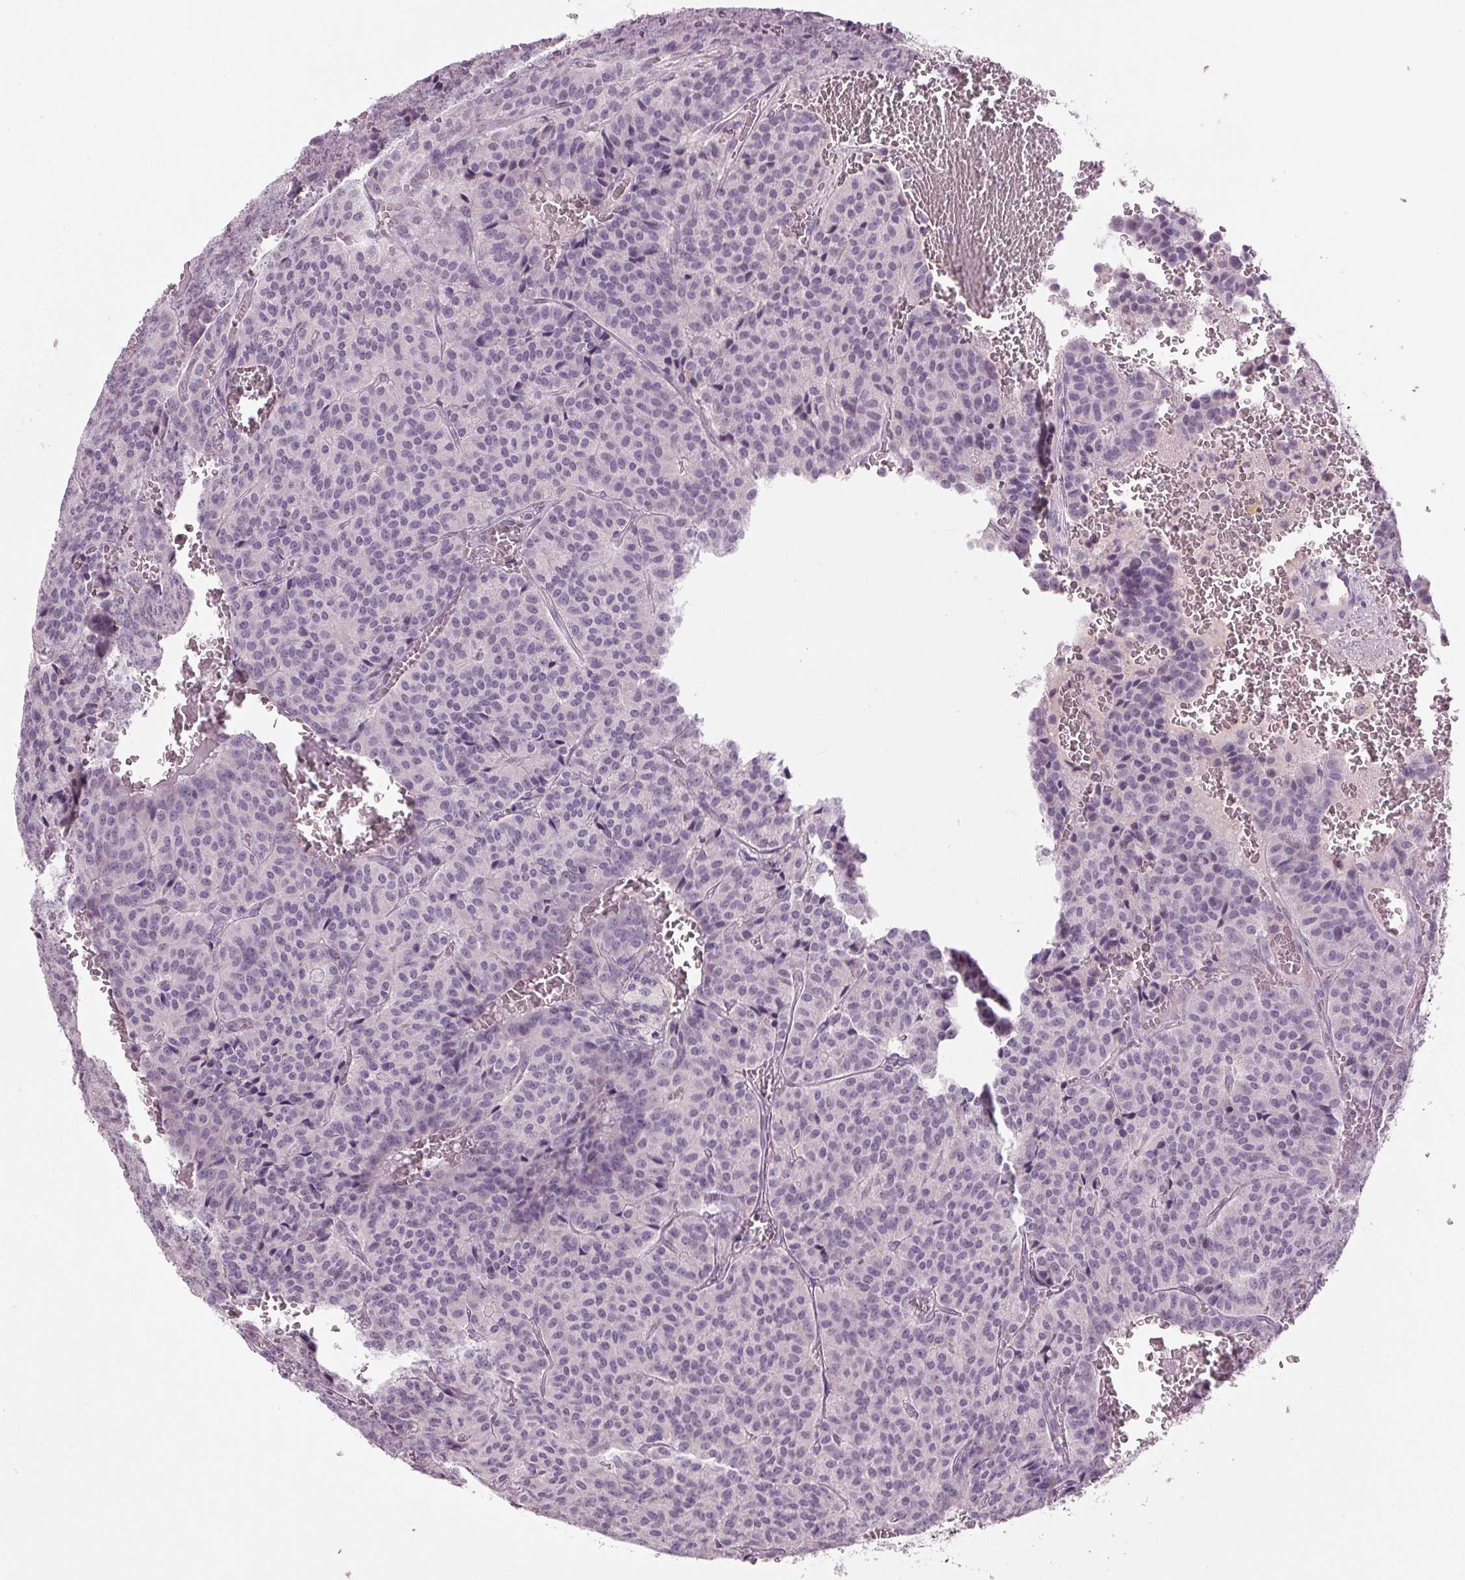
{"staining": {"intensity": "negative", "quantity": "none", "location": "none"}, "tissue": "carcinoid", "cell_type": "Tumor cells", "image_type": "cancer", "snomed": [{"axis": "morphology", "description": "Carcinoid, malignant, NOS"}, {"axis": "topography", "description": "Lung"}], "caption": "High magnification brightfield microscopy of malignant carcinoid stained with DAB (3,3'-diaminobenzidine) (brown) and counterstained with hematoxylin (blue): tumor cells show no significant staining.", "gene": "DNAH12", "patient": {"sex": "male", "age": 70}}